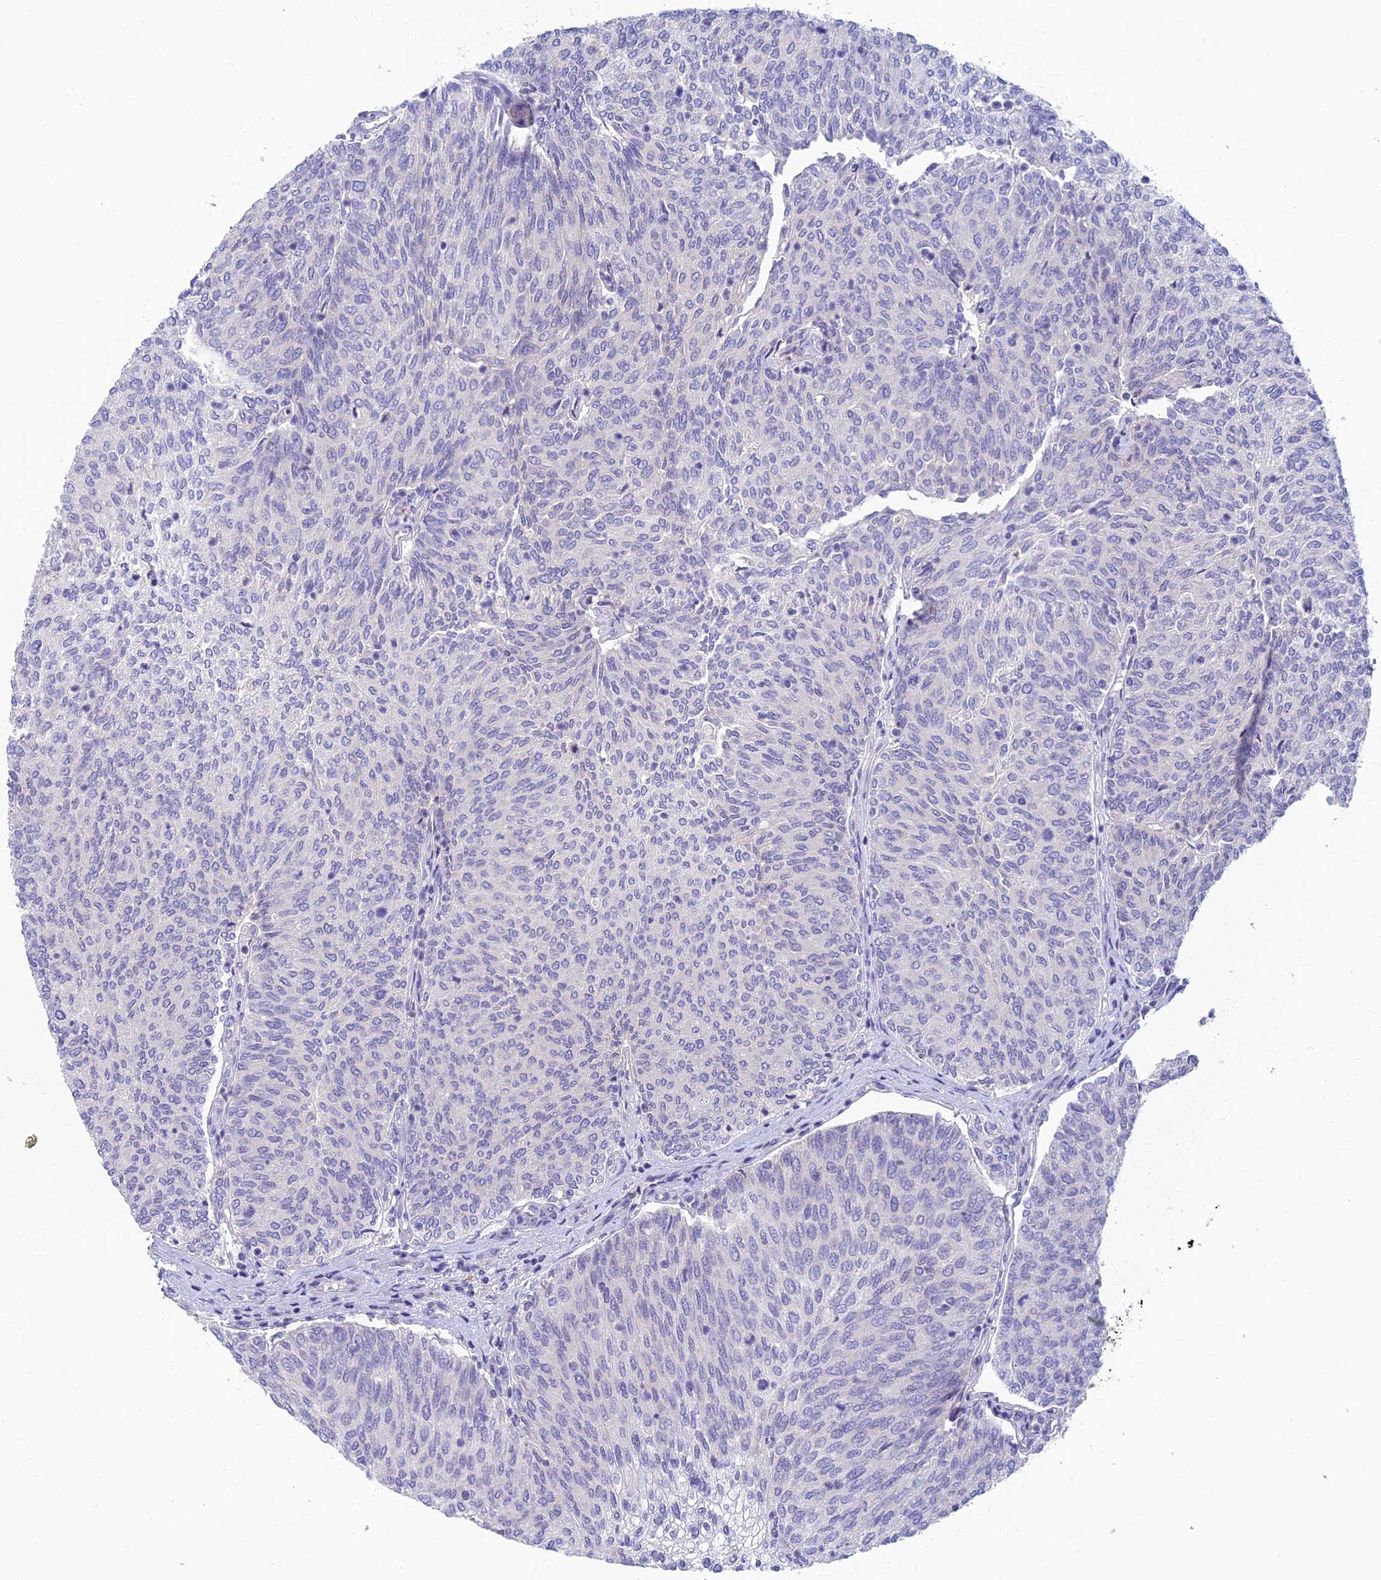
{"staining": {"intensity": "negative", "quantity": "none", "location": "none"}, "tissue": "urothelial cancer", "cell_type": "Tumor cells", "image_type": "cancer", "snomed": [{"axis": "morphology", "description": "Urothelial carcinoma, High grade"}, {"axis": "topography", "description": "Urinary bladder"}], "caption": "A high-resolution photomicrograph shows immunohistochemistry staining of urothelial cancer, which exhibits no significant expression in tumor cells.", "gene": "XPO7", "patient": {"sex": "female", "age": 79}}